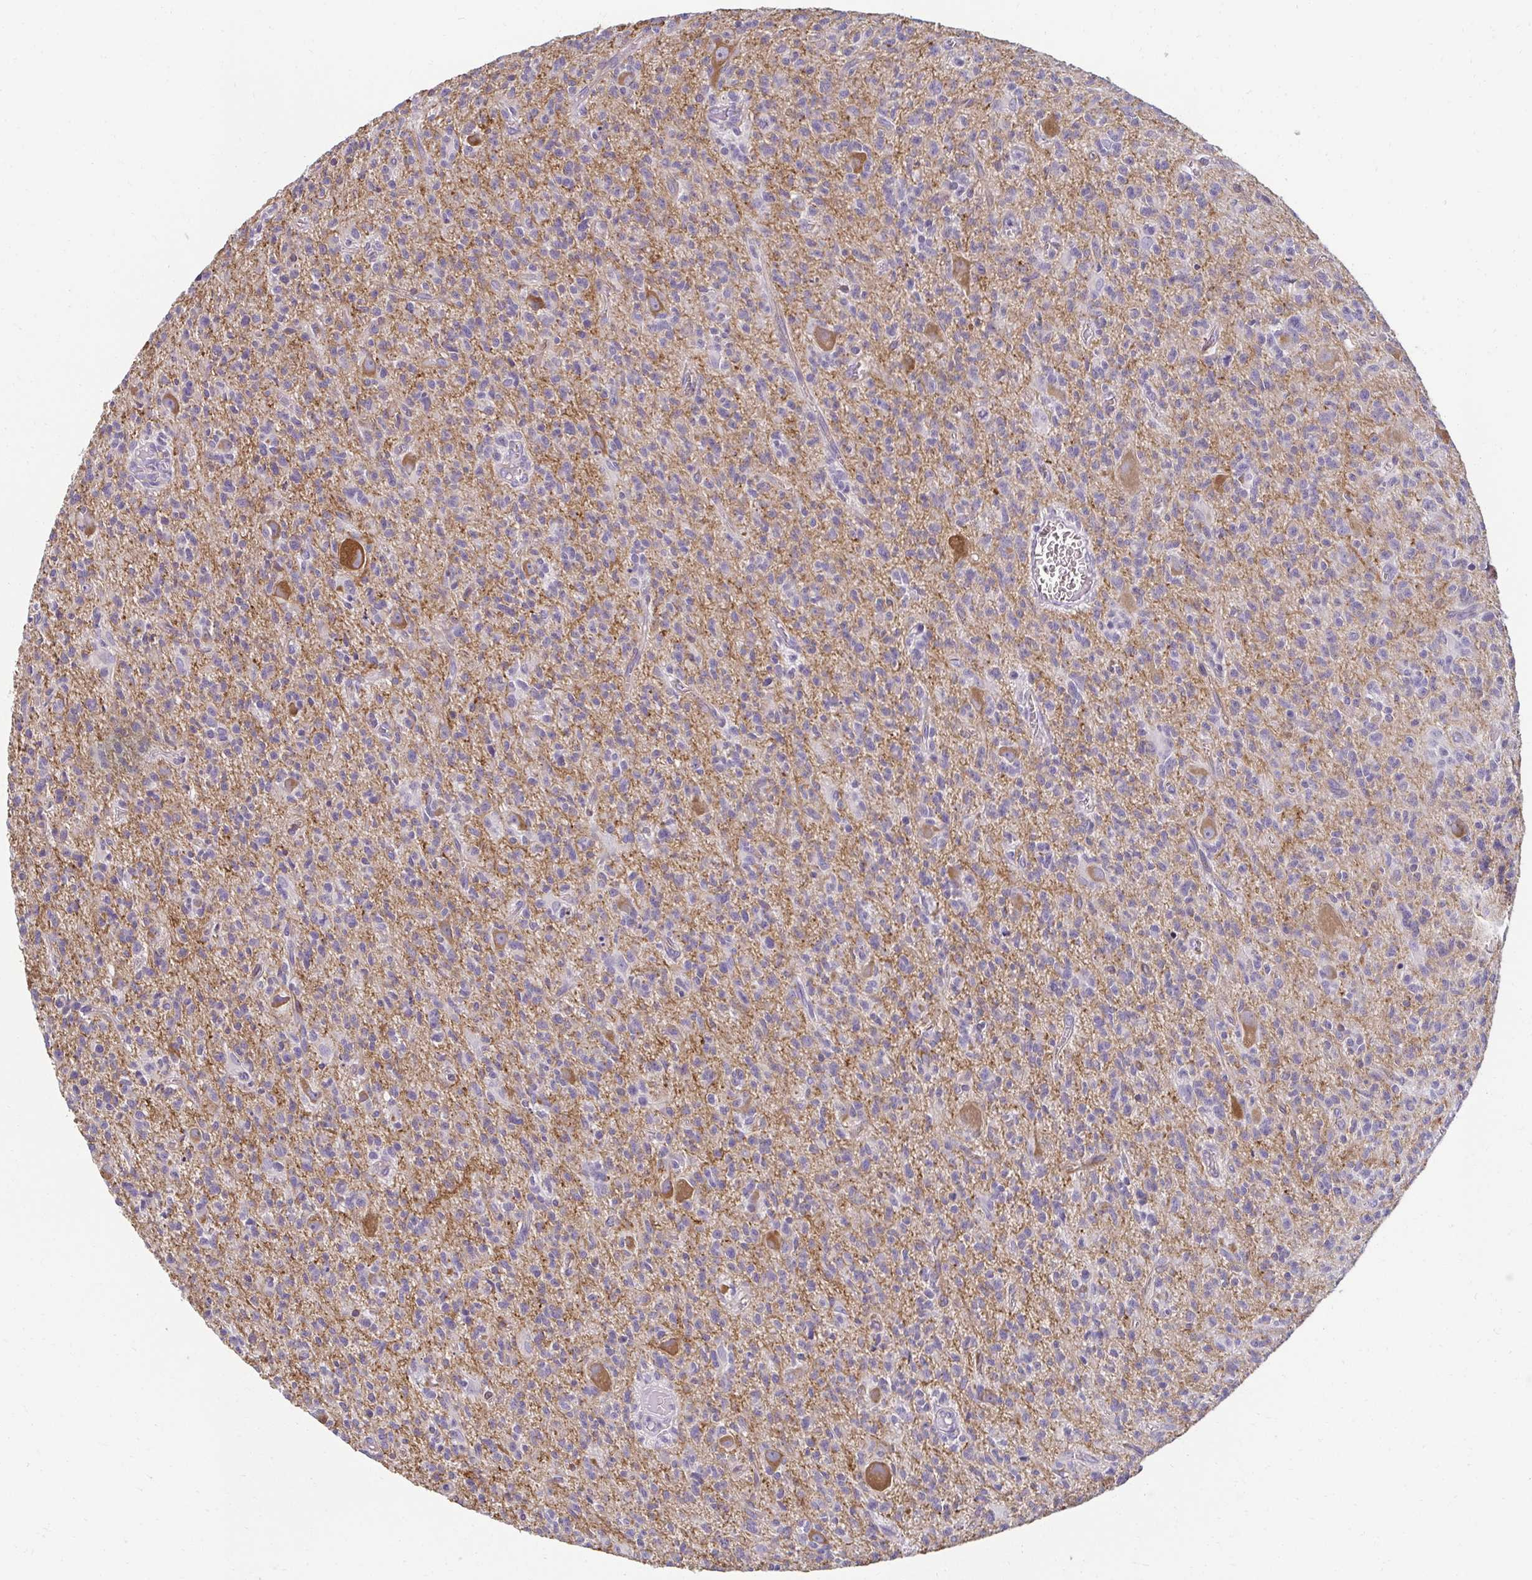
{"staining": {"intensity": "negative", "quantity": "none", "location": "none"}, "tissue": "glioma", "cell_type": "Tumor cells", "image_type": "cancer", "snomed": [{"axis": "morphology", "description": "Glioma, malignant, Low grade"}, {"axis": "topography", "description": "Brain"}], "caption": "Glioma stained for a protein using immunohistochemistry (IHC) displays no expression tumor cells.", "gene": "PDE2A", "patient": {"sex": "male", "age": 64}}